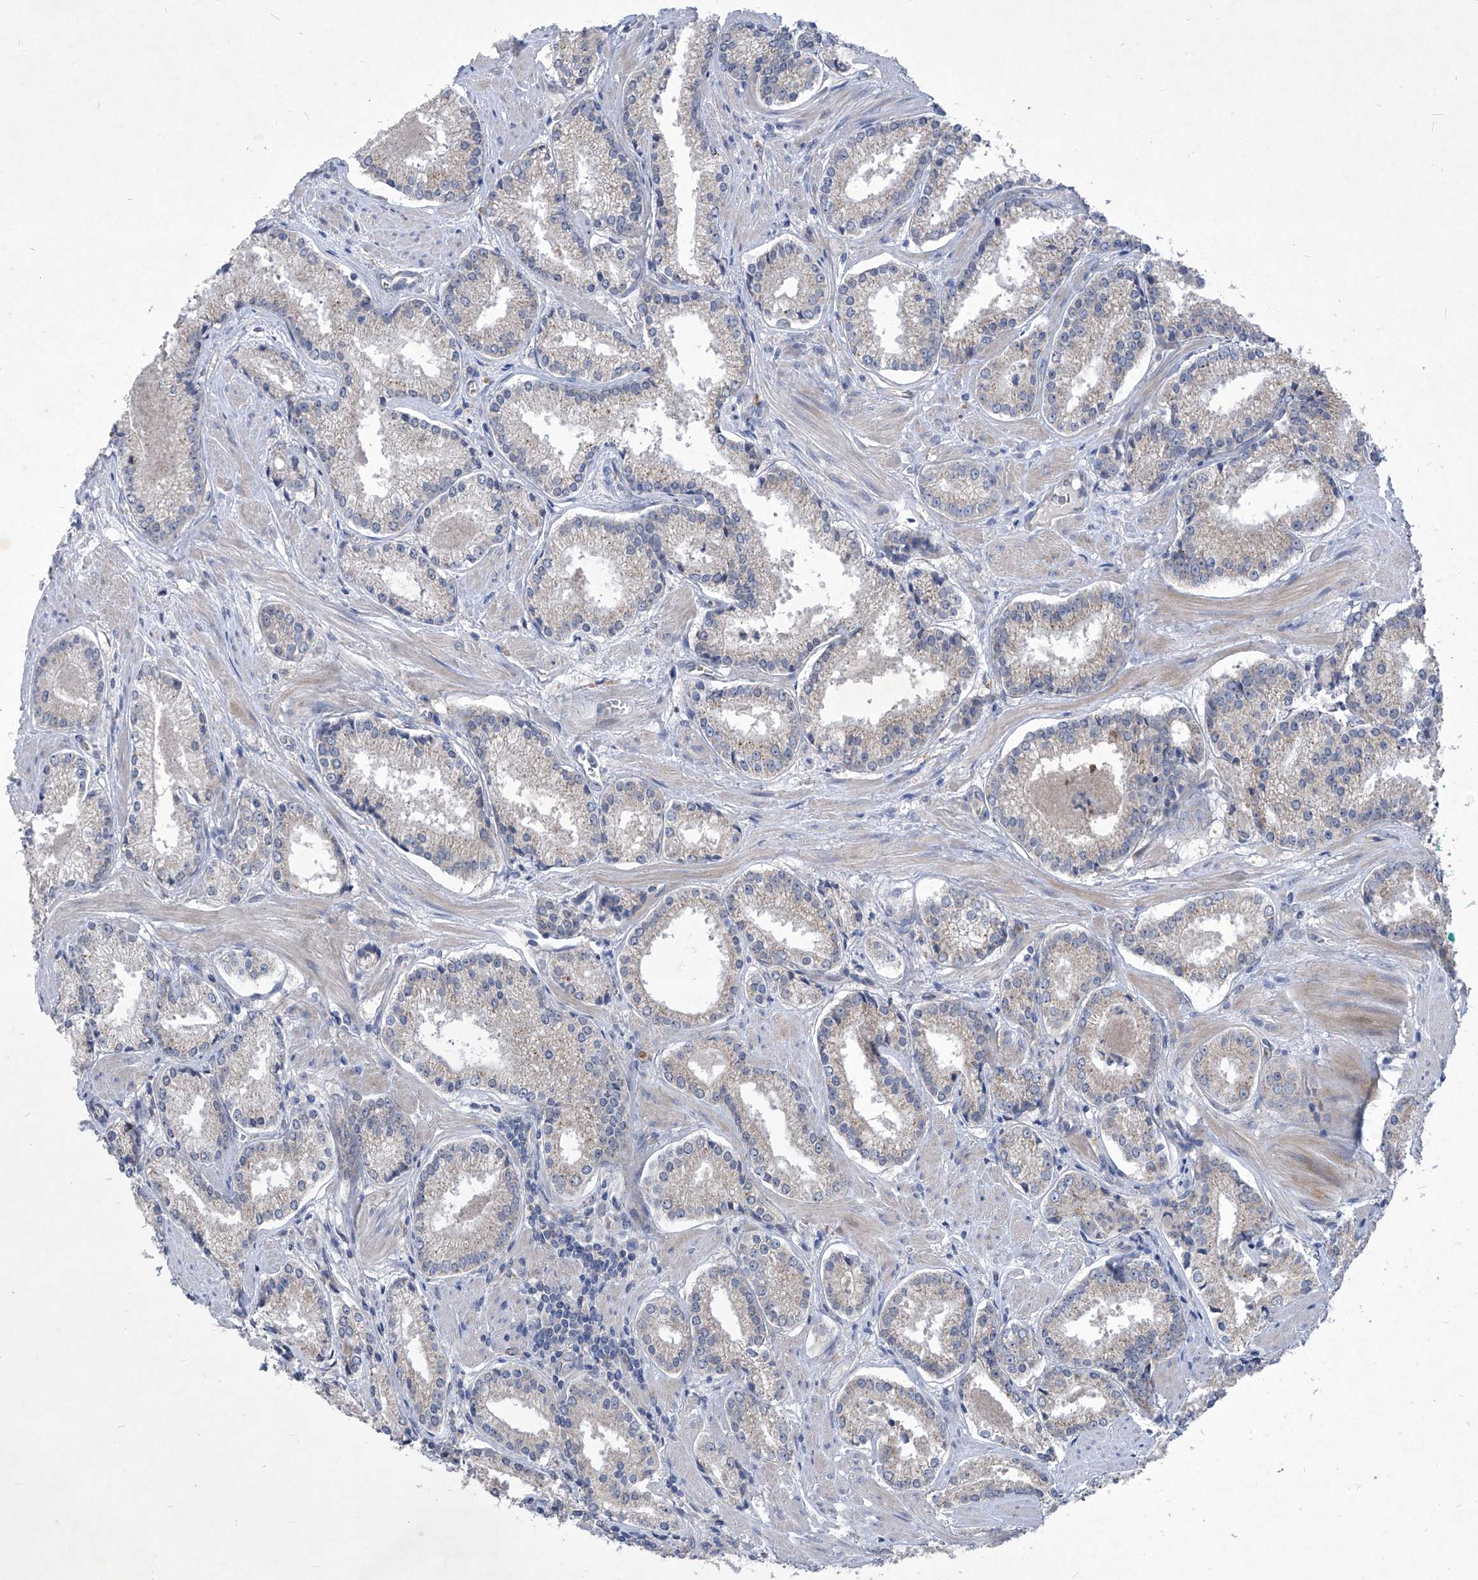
{"staining": {"intensity": "negative", "quantity": "none", "location": "none"}, "tissue": "prostate cancer", "cell_type": "Tumor cells", "image_type": "cancer", "snomed": [{"axis": "morphology", "description": "Adenocarcinoma, Low grade"}, {"axis": "topography", "description": "Prostate"}], "caption": "Image shows no significant protein positivity in tumor cells of prostate adenocarcinoma (low-grade).", "gene": "COQ3", "patient": {"sex": "male", "age": 54}}